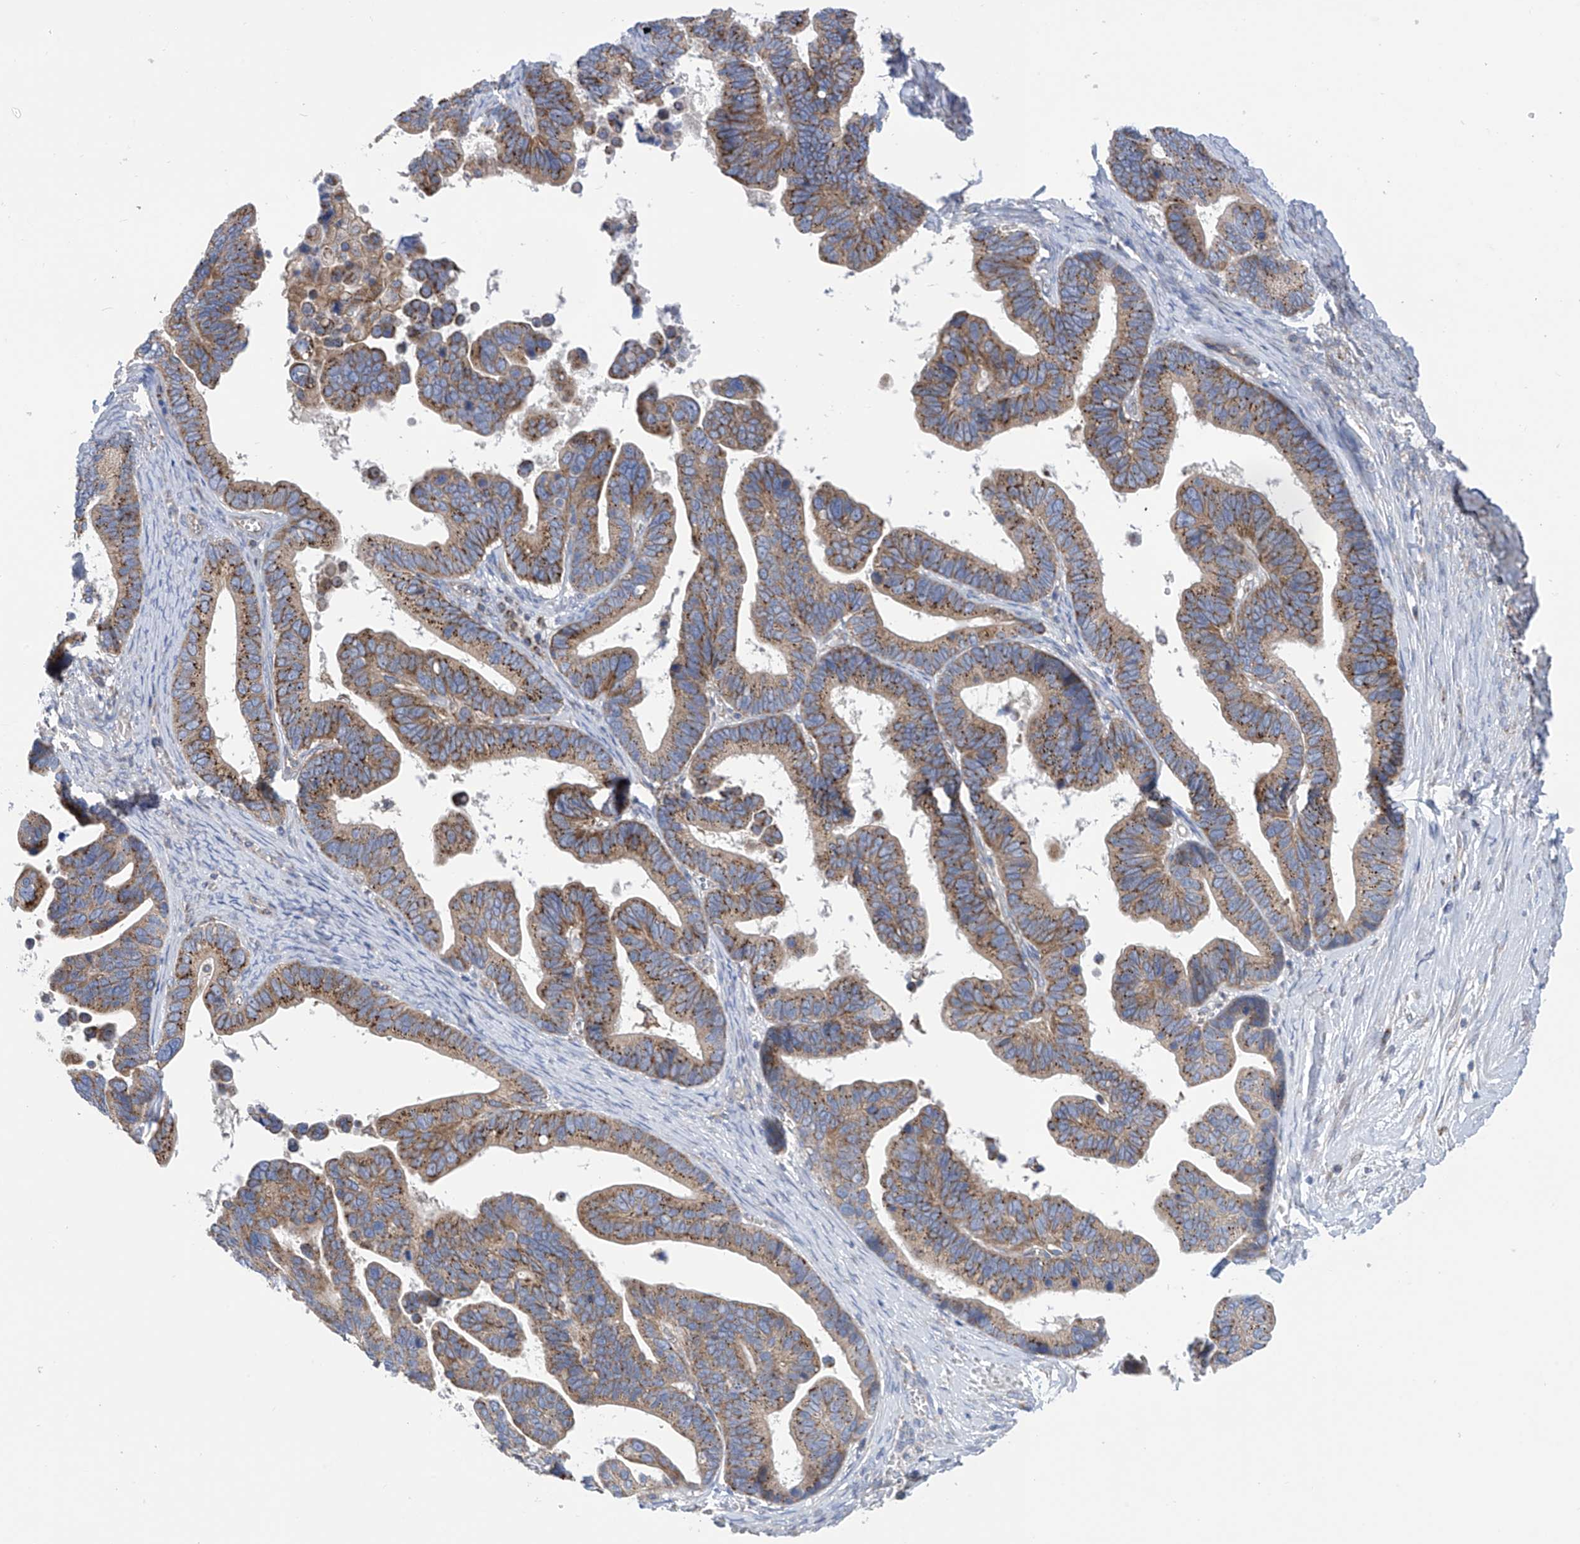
{"staining": {"intensity": "moderate", "quantity": ">75%", "location": "cytoplasmic/membranous"}, "tissue": "ovarian cancer", "cell_type": "Tumor cells", "image_type": "cancer", "snomed": [{"axis": "morphology", "description": "Cystadenocarcinoma, serous, NOS"}, {"axis": "topography", "description": "Ovary"}], "caption": "Ovarian serous cystadenocarcinoma stained with a brown dye displays moderate cytoplasmic/membranous positive expression in approximately >75% of tumor cells.", "gene": "P2RX7", "patient": {"sex": "female", "age": 56}}